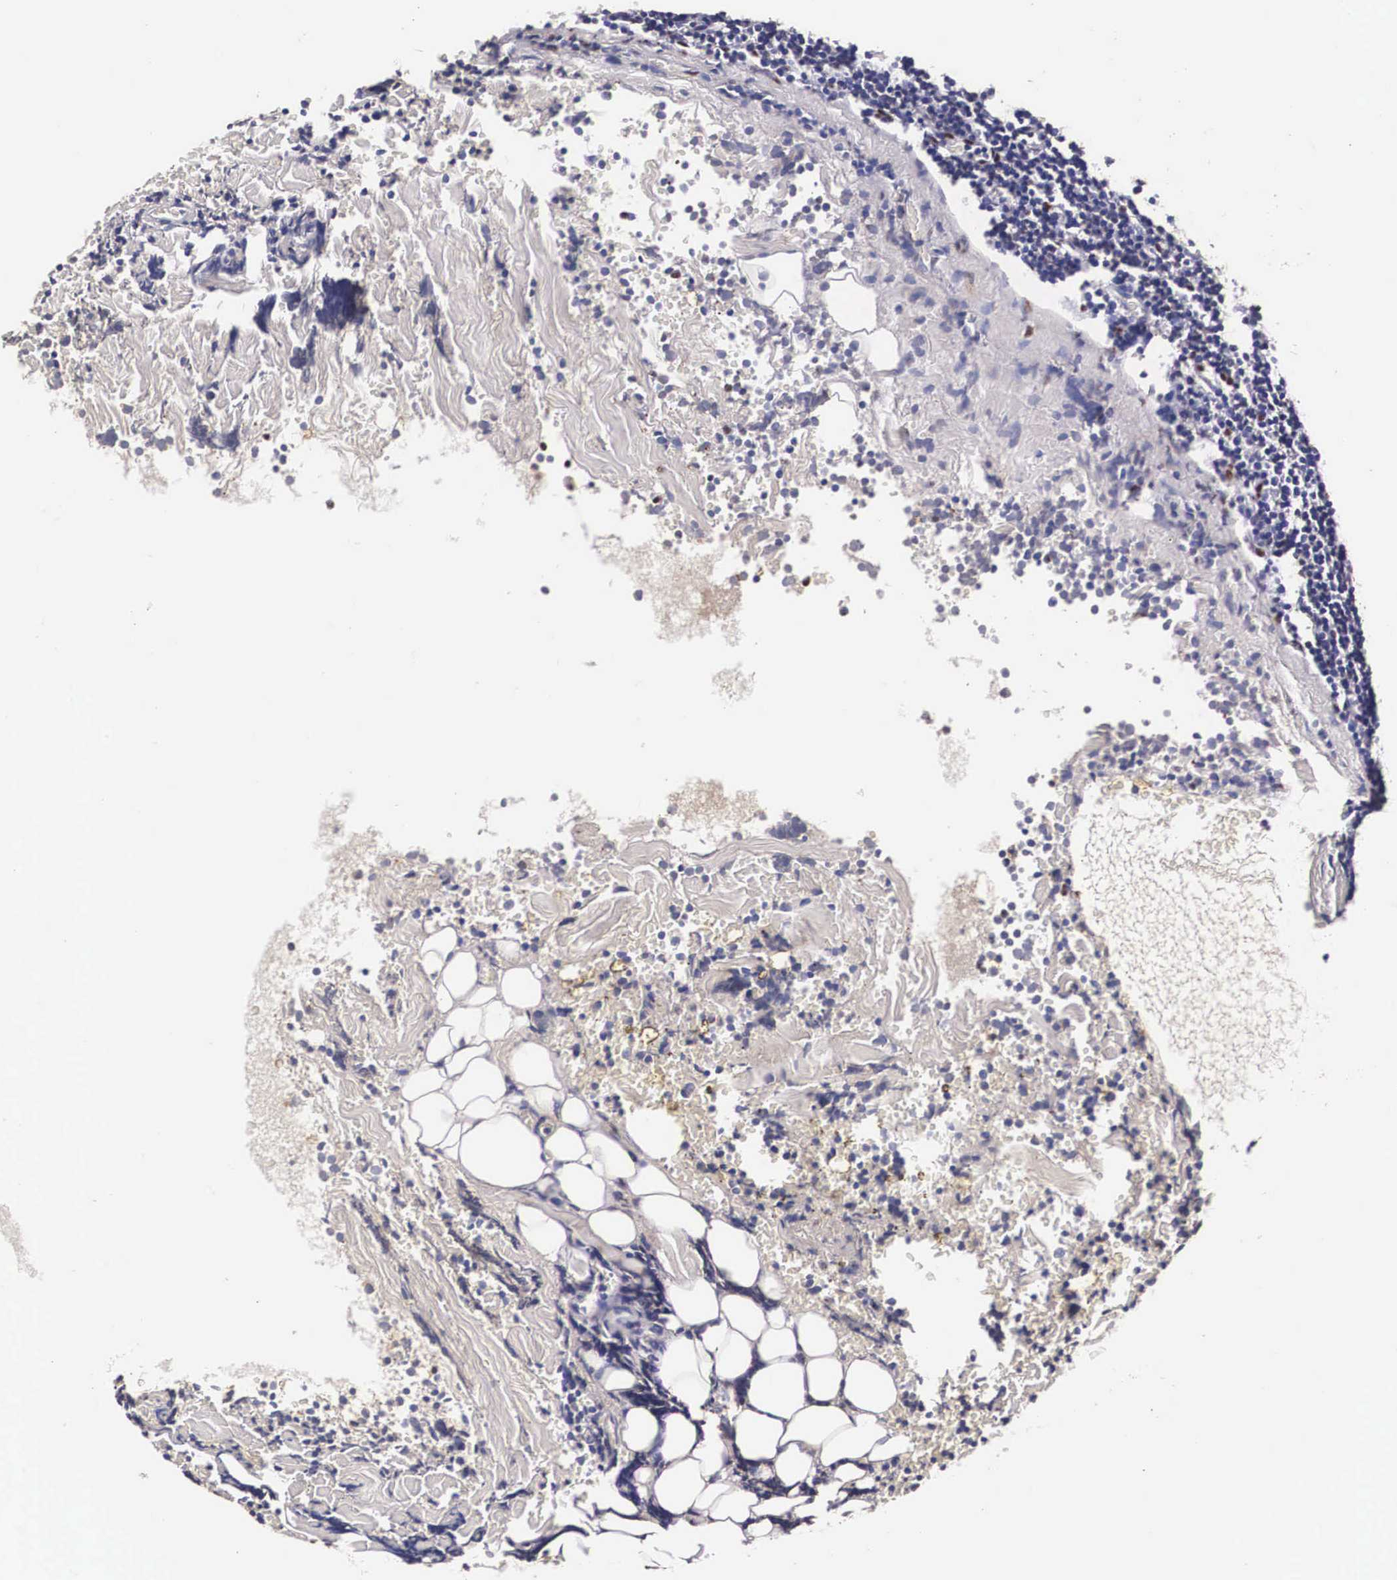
{"staining": {"intensity": "strong", "quantity": "<25%", "location": "nuclear"}, "tissue": "lymphoma", "cell_type": "Tumor cells", "image_type": "cancer", "snomed": [{"axis": "morphology", "description": "Malignant lymphoma, non-Hodgkin's type, Low grade"}, {"axis": "topography", "description": "Lymph node"}], "caption": "High-magnification brightfield microscopy of malignant lymphoma, non-Hodgkin's type (low-grade) stained with DAB (3,3'-diaminobenzidine) (brown) and counterstained with hematoxylin (blue). tumor cells exhibit strong nuclear expression is seen in approximately<25% of cells.", "gene": "PABPN1", "patient": {"sex": "male", "age": 57}}